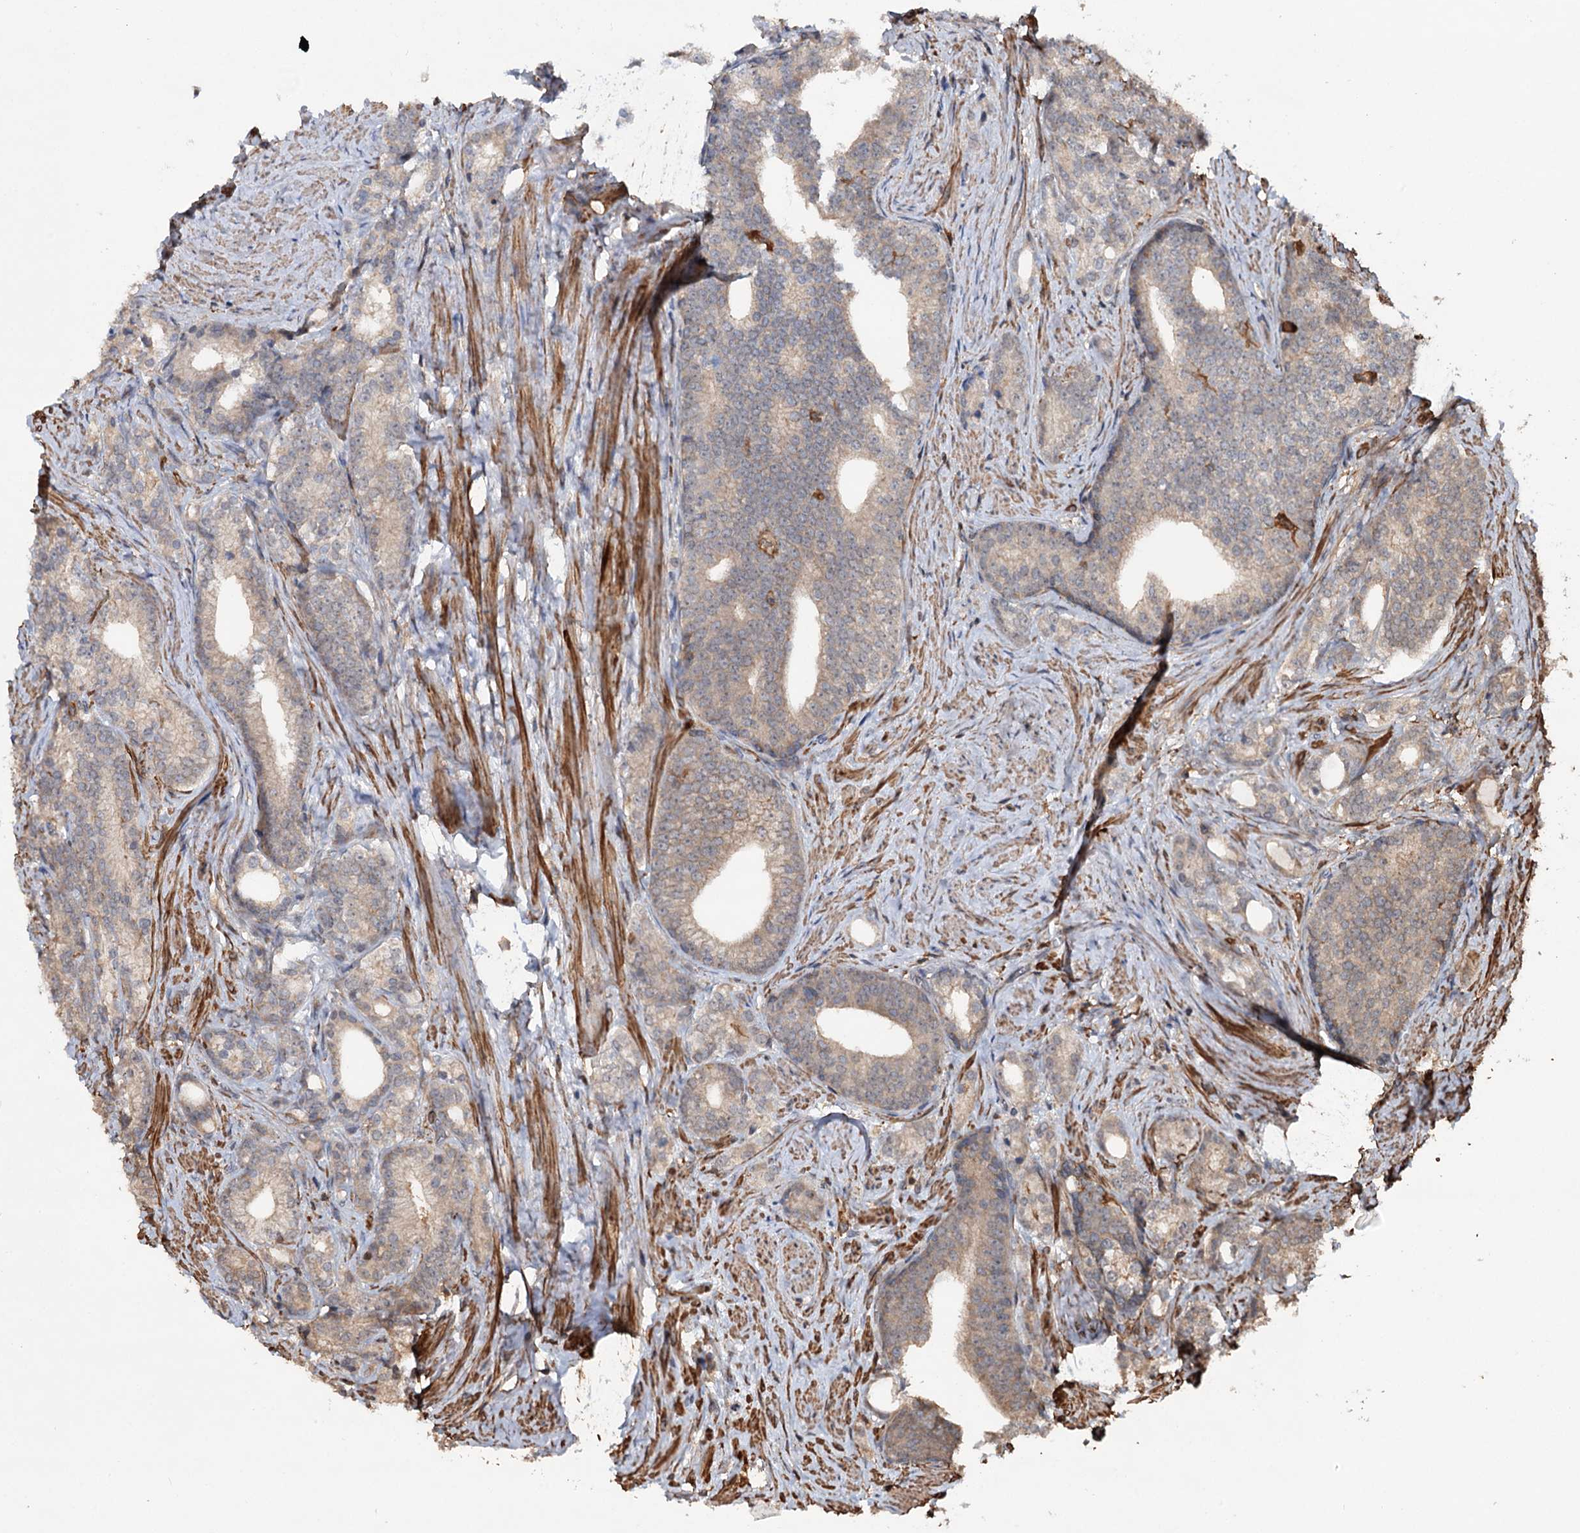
{"staining": {"intensity": "weak", "quantity": "25%-75%", "location": "cytoplasmic/membranous"}, "tissue": "prostate cancer", "cell_type": "Tumor cells", "image_type": "cancer", "snomed": [{"axis": "morphology", "description": "Adenocarcinoma, Low grade"}, {"axis": "topography", "description": "Prostate"}], "caption": "A histopathology image of prostate cancer (adenocarcinoma (low-grade)) stained for a protein exhibits weak cytoplasmic/membranous brown staining in tumor cells.", "gene": "GRIP1", "patient": {"sex": "male", "age": 71}}